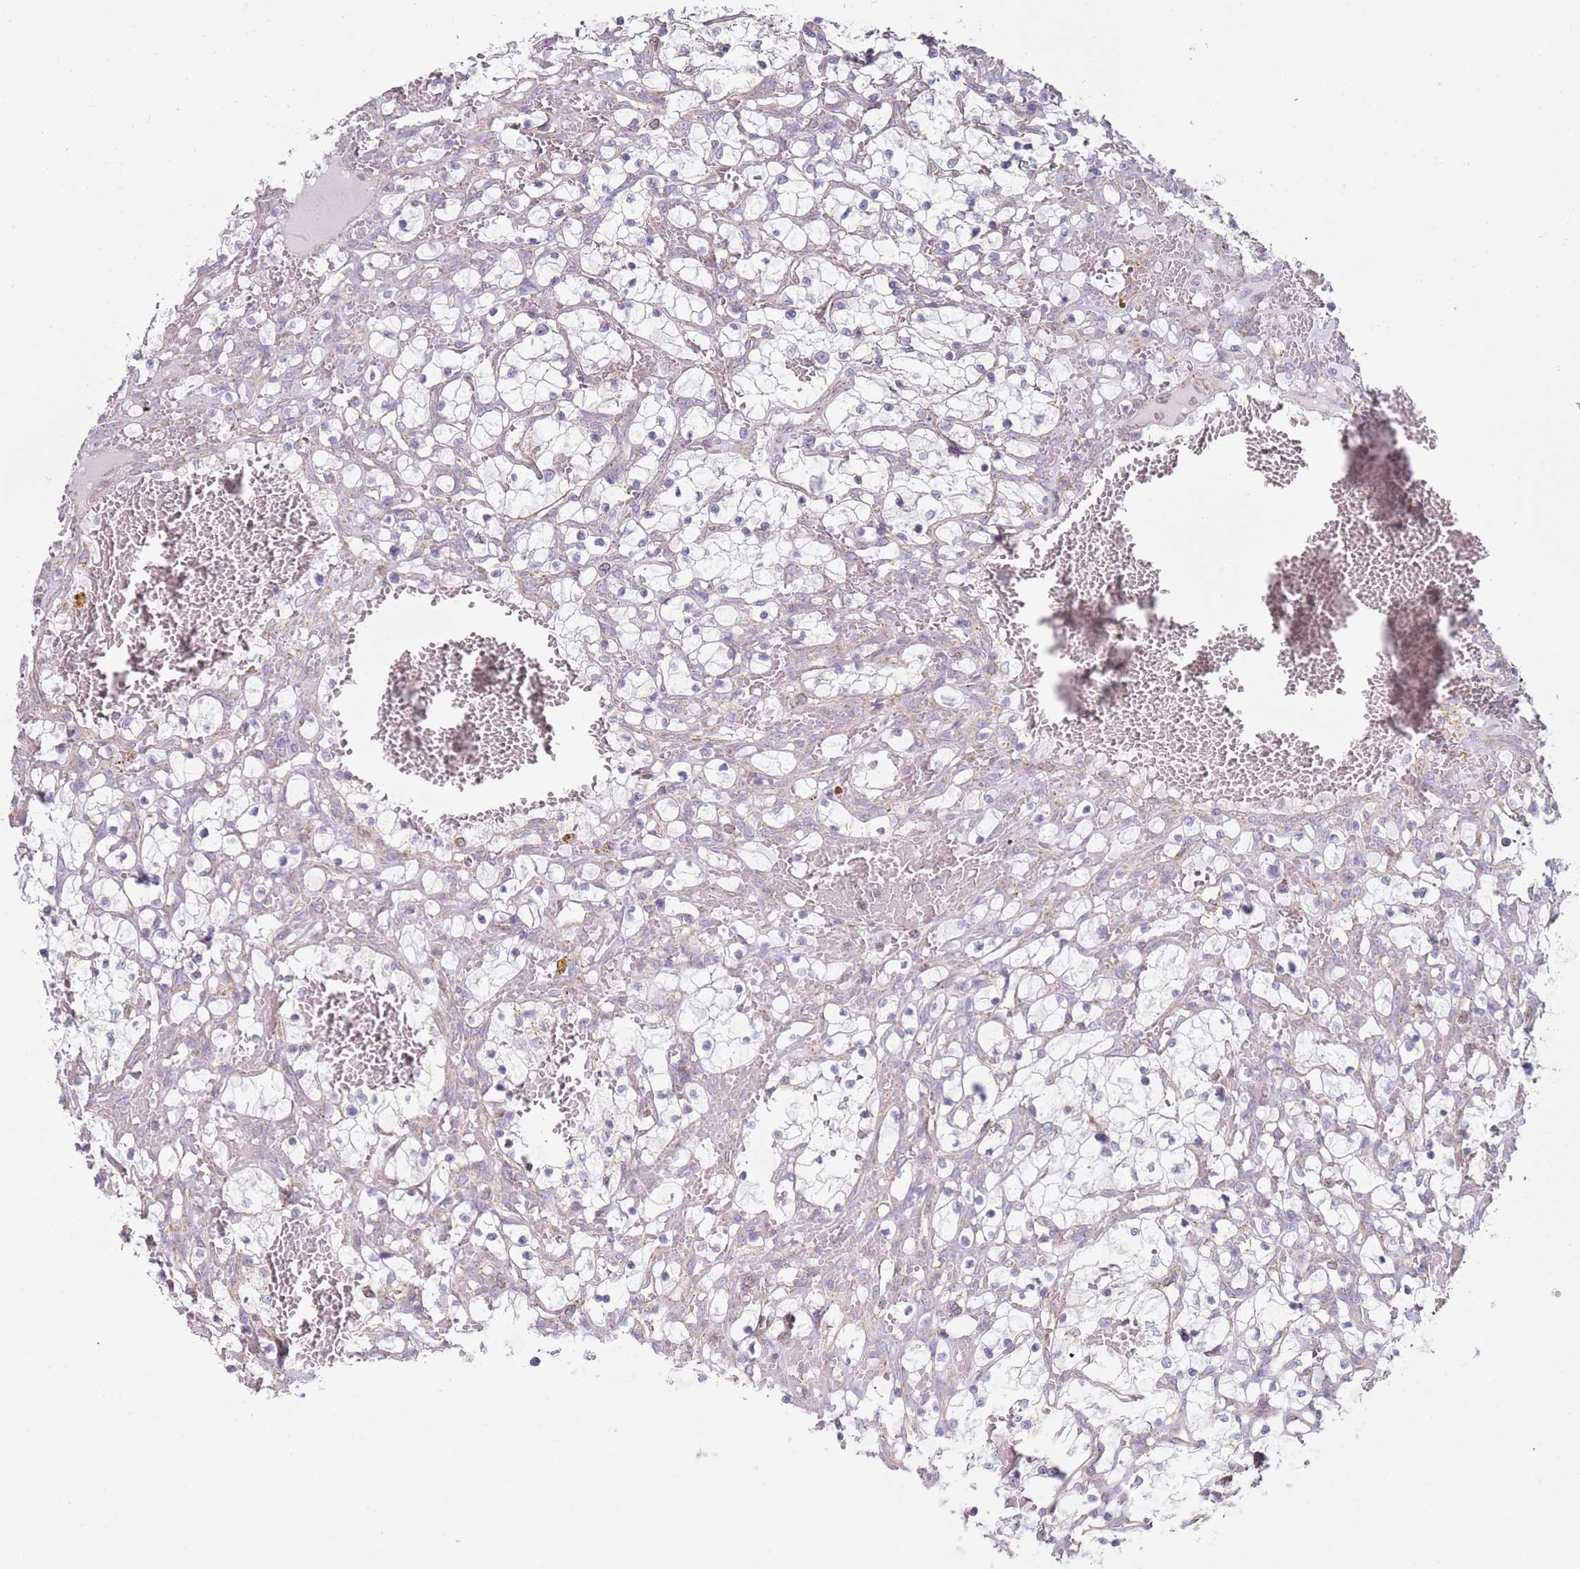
{"staining": {"intensity": "negative", "quantity": "none", "location": "none"}, "tissue": "renal cancer", "cell_type": "Tumor cells", "image_type": "cancer", "snomed": [{"axis": "morphology", "description": "Adenocarcinoma, NOS"}, {"axis": "topography", "description": "Kidney"}], "caption": "The photomicrograph shows no significant positivity in tumor cells of renal cancer.", "gene": "GAS8", "patient": {"sex": "female", "age": 69}}